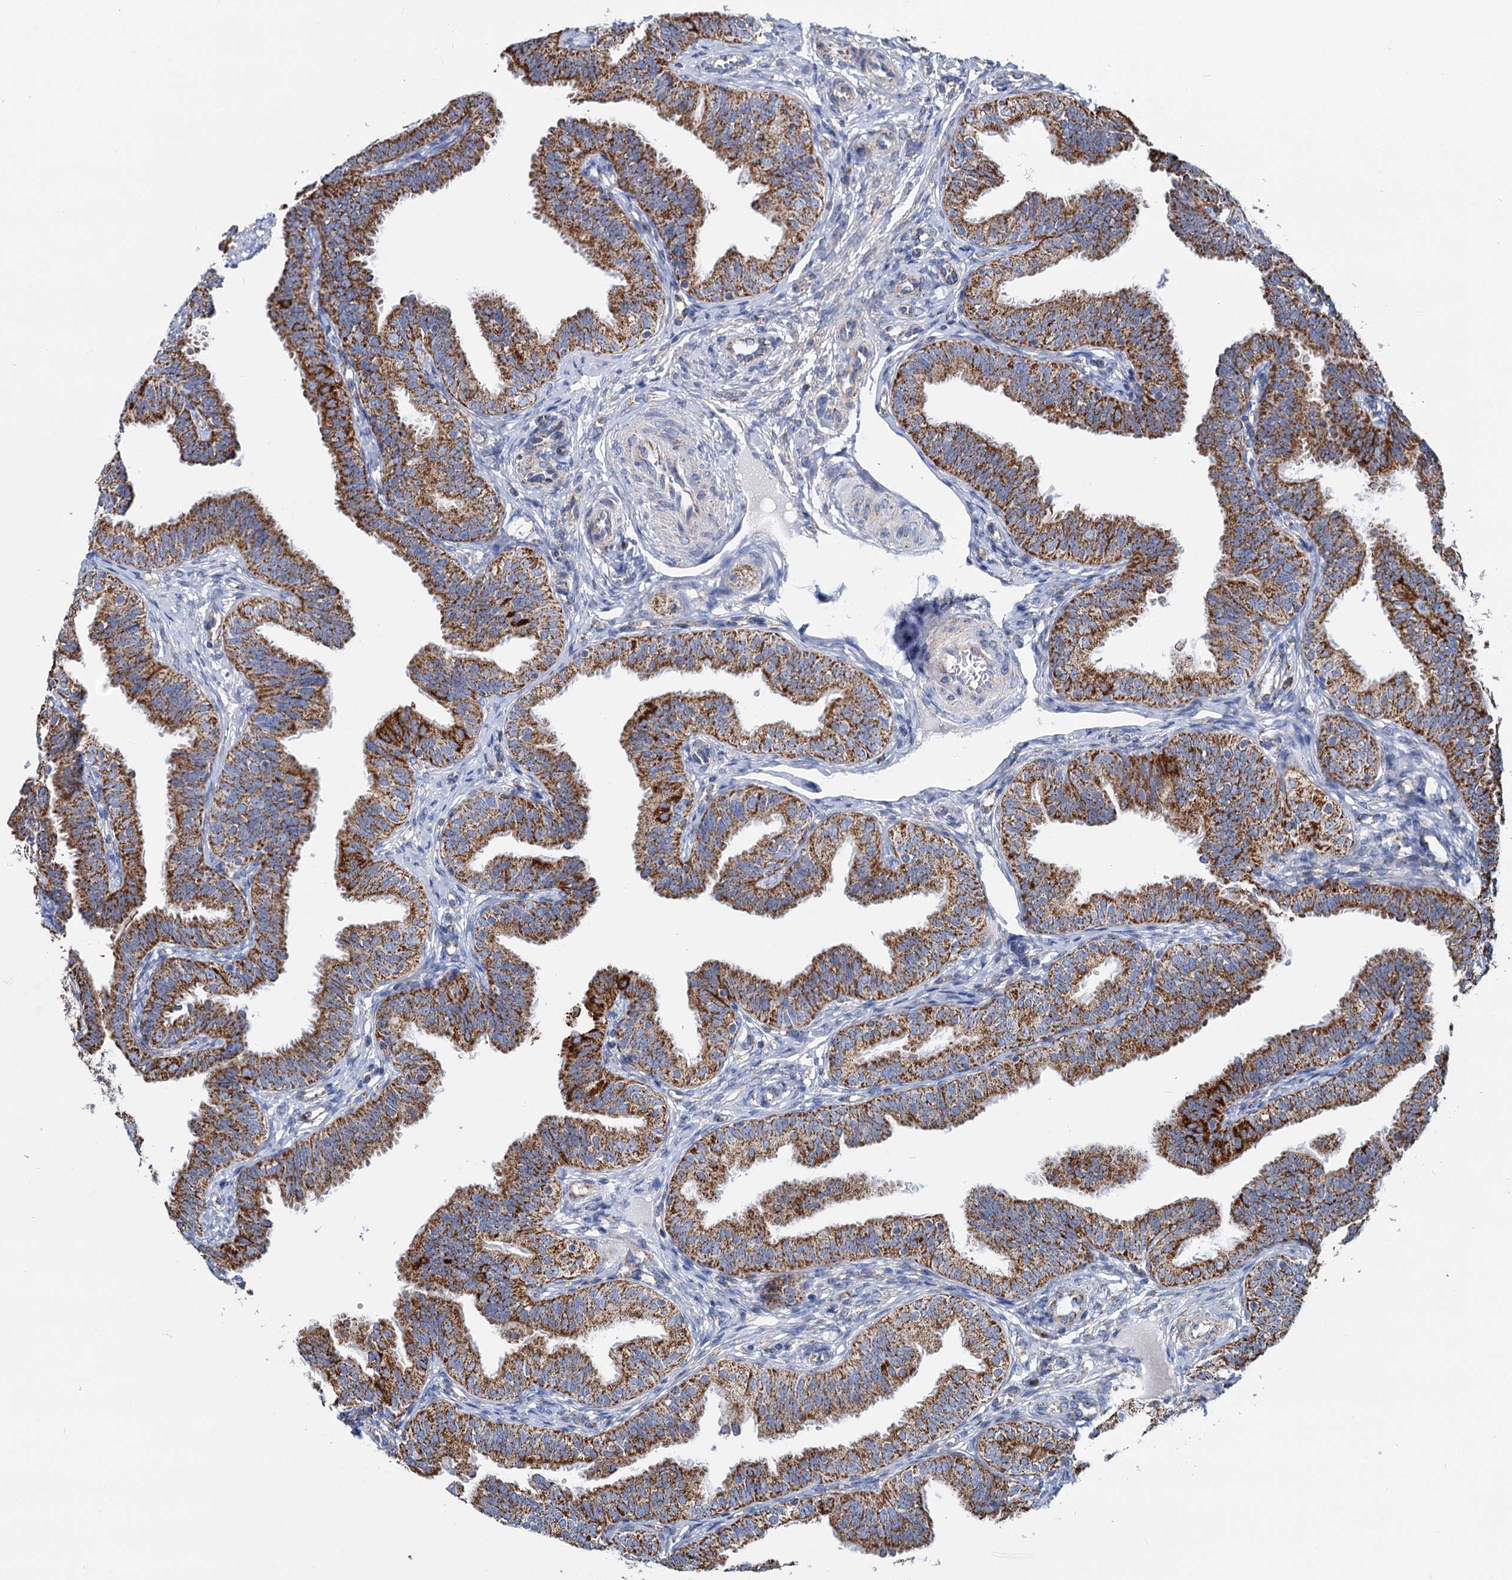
{"staining": {"intensity": "moderate", "quantity": ">75%", "location": "cytoplasmic/membranous"}, "tissue": "fallopian tube", "cell_type": "Glandular cells", "image_type": "normal", "snomed": [{"axis": "morphology", "description": "Normal tissue, NOS"}, {"axis": "topography", "description": "Fallopian tube"}], "caption": "An IHC histopathology image of normal tissue is shown. Protein staining in brown shows moderate cytoplasmic/membranous positivity in fallopian tube within glandular cells.", "gene": "CCP110", "patient": {"sex": "female", "age": 35}}